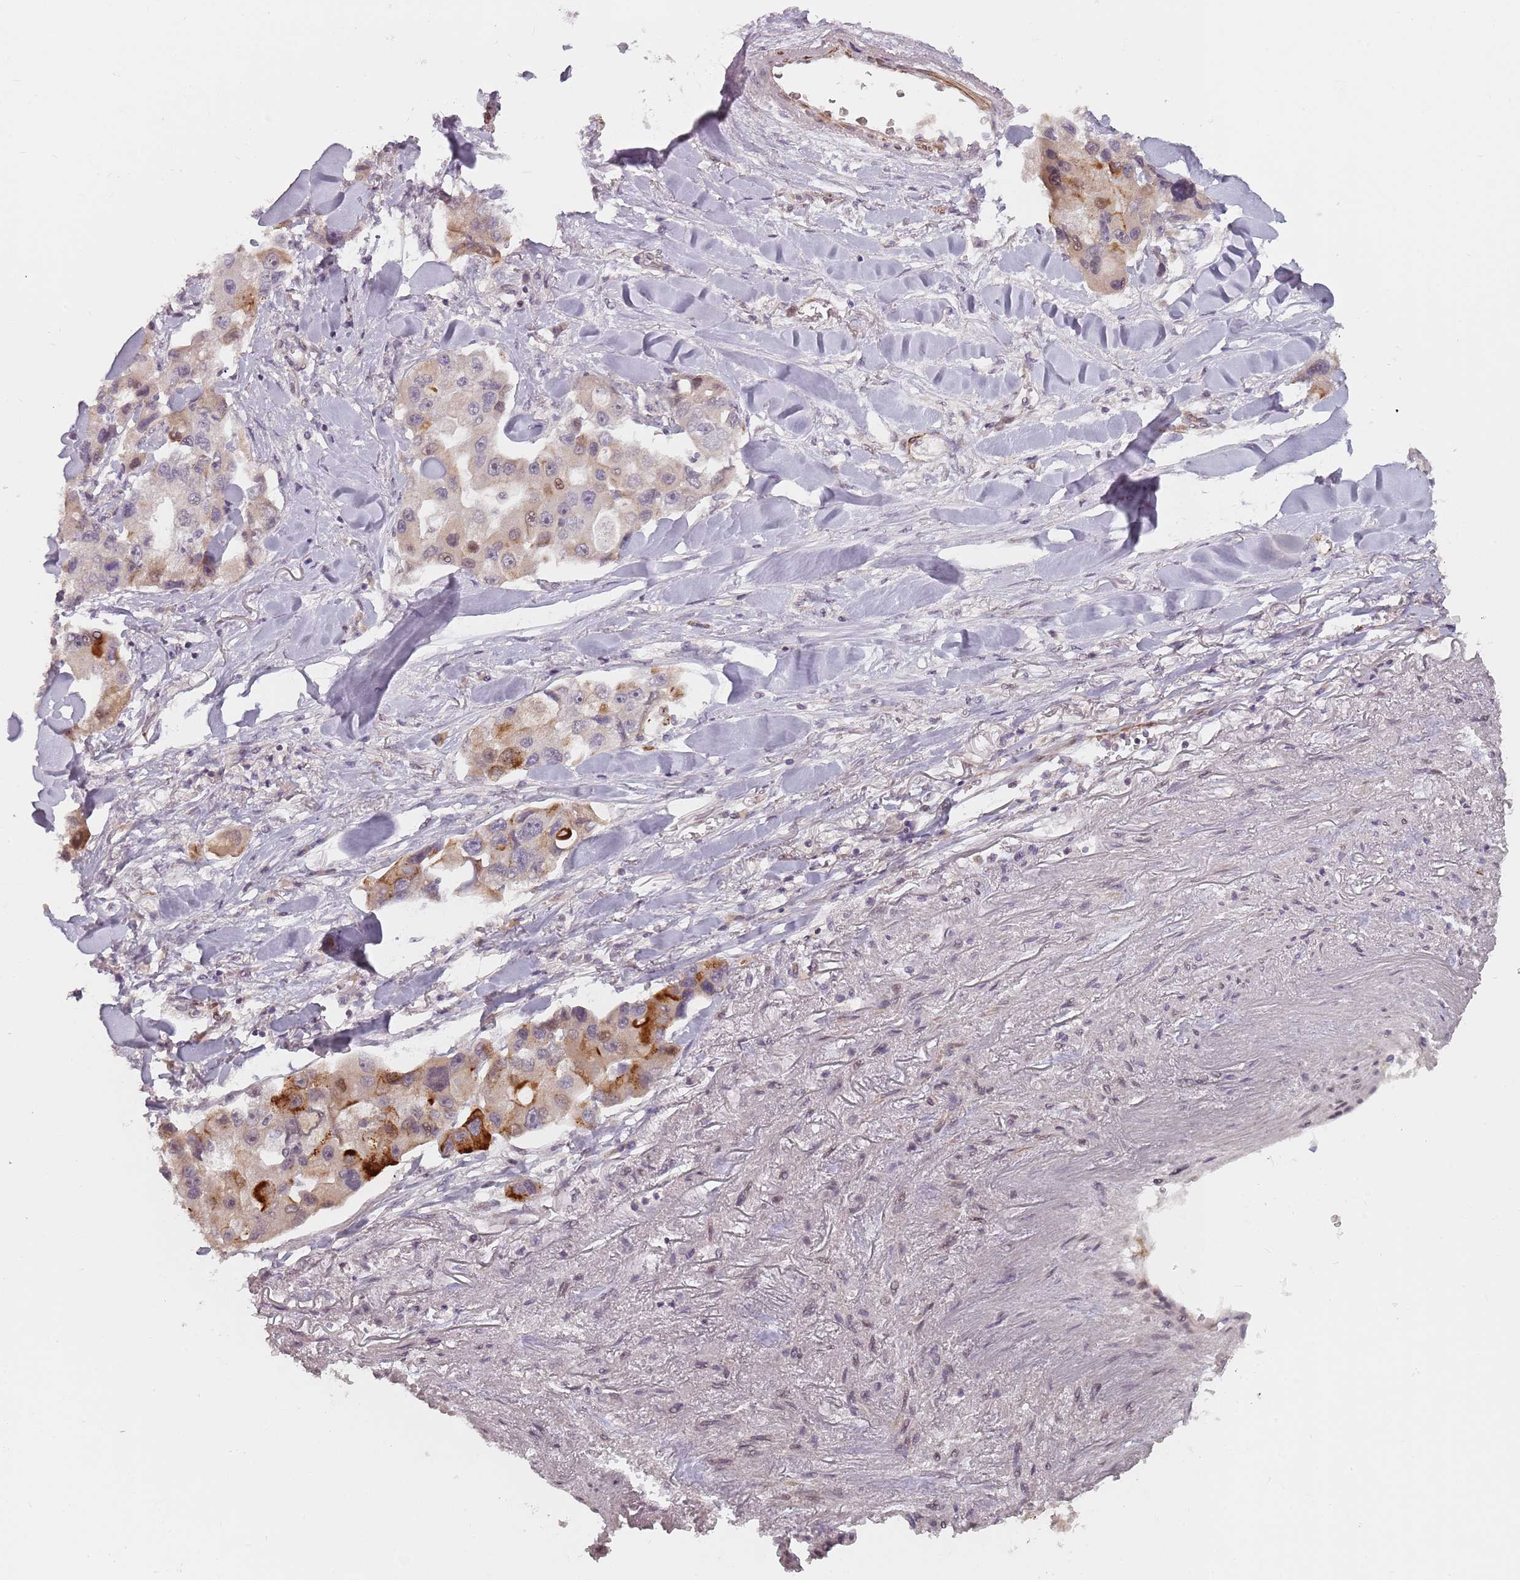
{"staining": {"intensity": "strong", "quantity": "<25%", "location": "cytoplasmic/membranous"}, "tissue": "lung cancer", "cell_type": "Tumor cells", "image_type": "cancer", "snomed": [{"axis": "morphology", "description": "Adenocarcinoma, NOS"}, {"axis": "topography", "description": "Lung"}], "caption": "Brown immunohistochemical staining in human lung cancer displays strong cytoplasmic/membranous positivity in approximately <25% of tumor cells.", "gene": "RPS6KA2", "patient": {"sex": "female", "age": 54}}